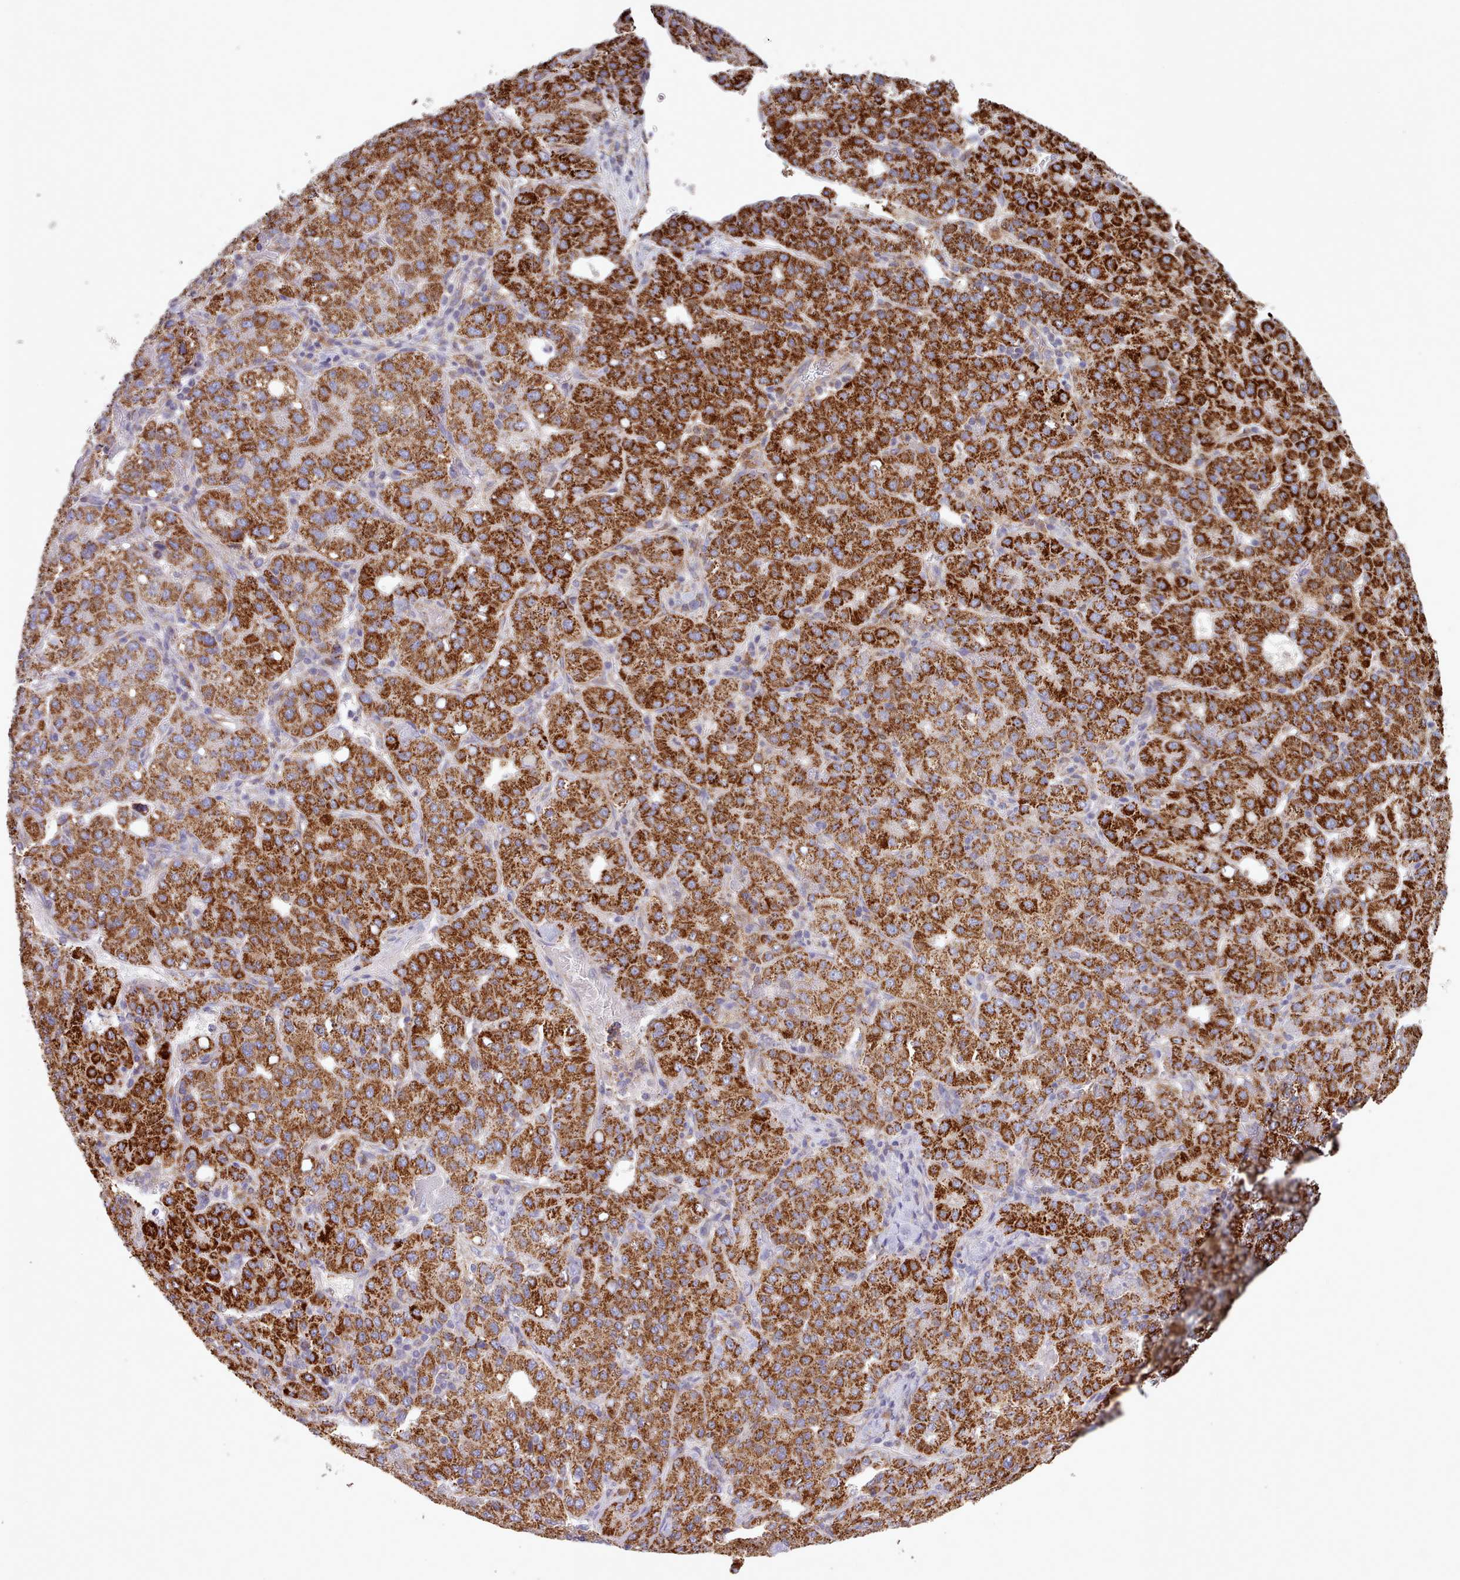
{"staining": {"intensity": "strong", "quantity": ">75%", "location": "cytoplasmic/membranous"}, "tissue": "liver cancer", "cell_type": "Tumor cells", "image_type": "cancer", "snomed": [{"axis": "morphology", "description": "Carcinoma, Hepatocellular, NOS"}, {"axis": "topography", "description": "Liver"}], "caption": "Liver cancer stained for a protein displays strong cytoplasmic/membranous positivity in tumor cells.", "gene": "HSDL2", "patient": {"sex": "male", "age": 65}}